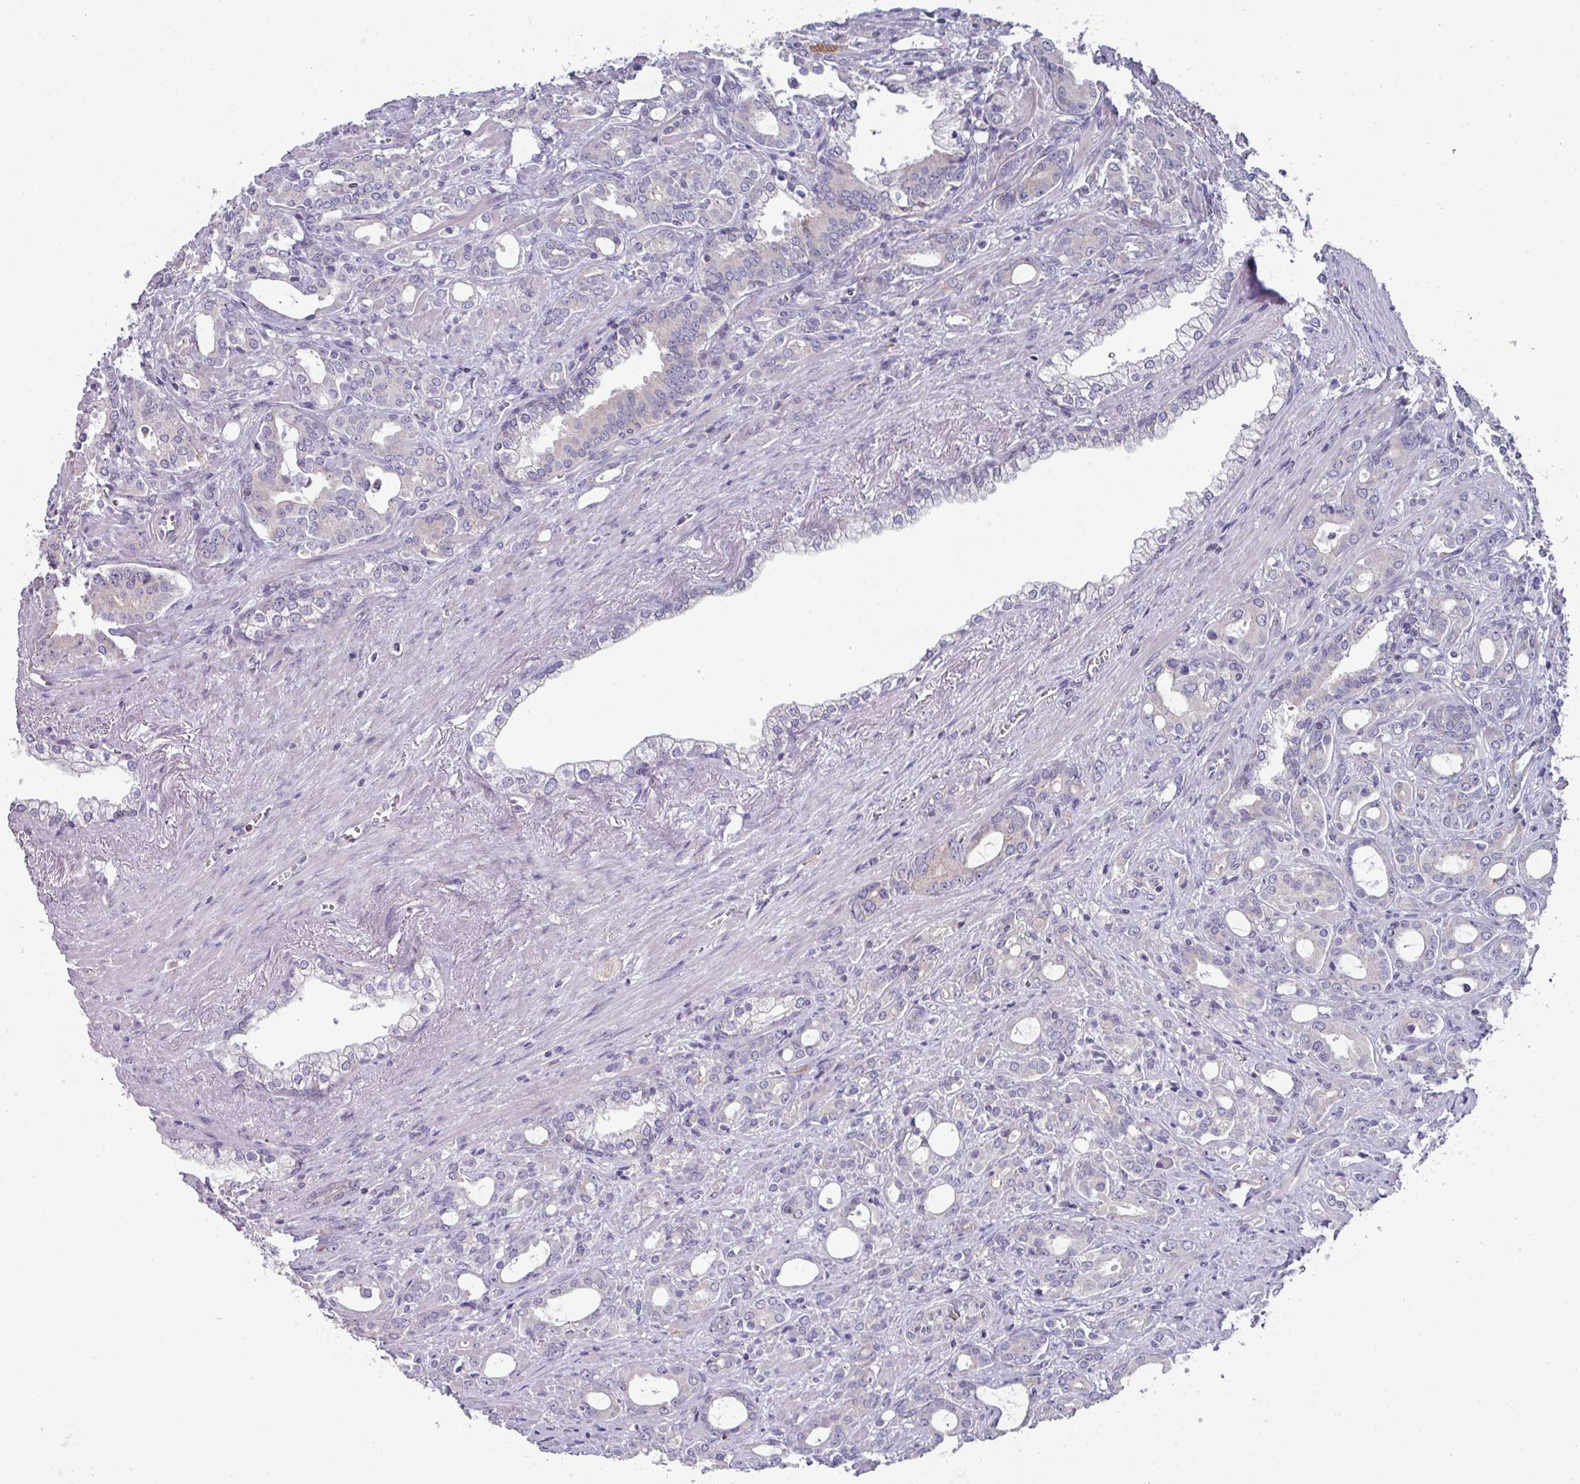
{"staining": {"intensity": "negative", "quantity": "none", "location": "none"}, "tissue": "prostate cancer", "cell_type": "Tumor cells", "image_type": "cancer", "snomed": [{"axis": "morphology", "description": "Adenocarcinoma, High grade"}, {"axis": "topography", "description": "Prostate"}], "caption": "There is no significant staining in tumor cells of prostate adenocarcinoma (high-grade).", "gene": "DCAF12L2", "patient": {"sex": "male", "age": 72}}